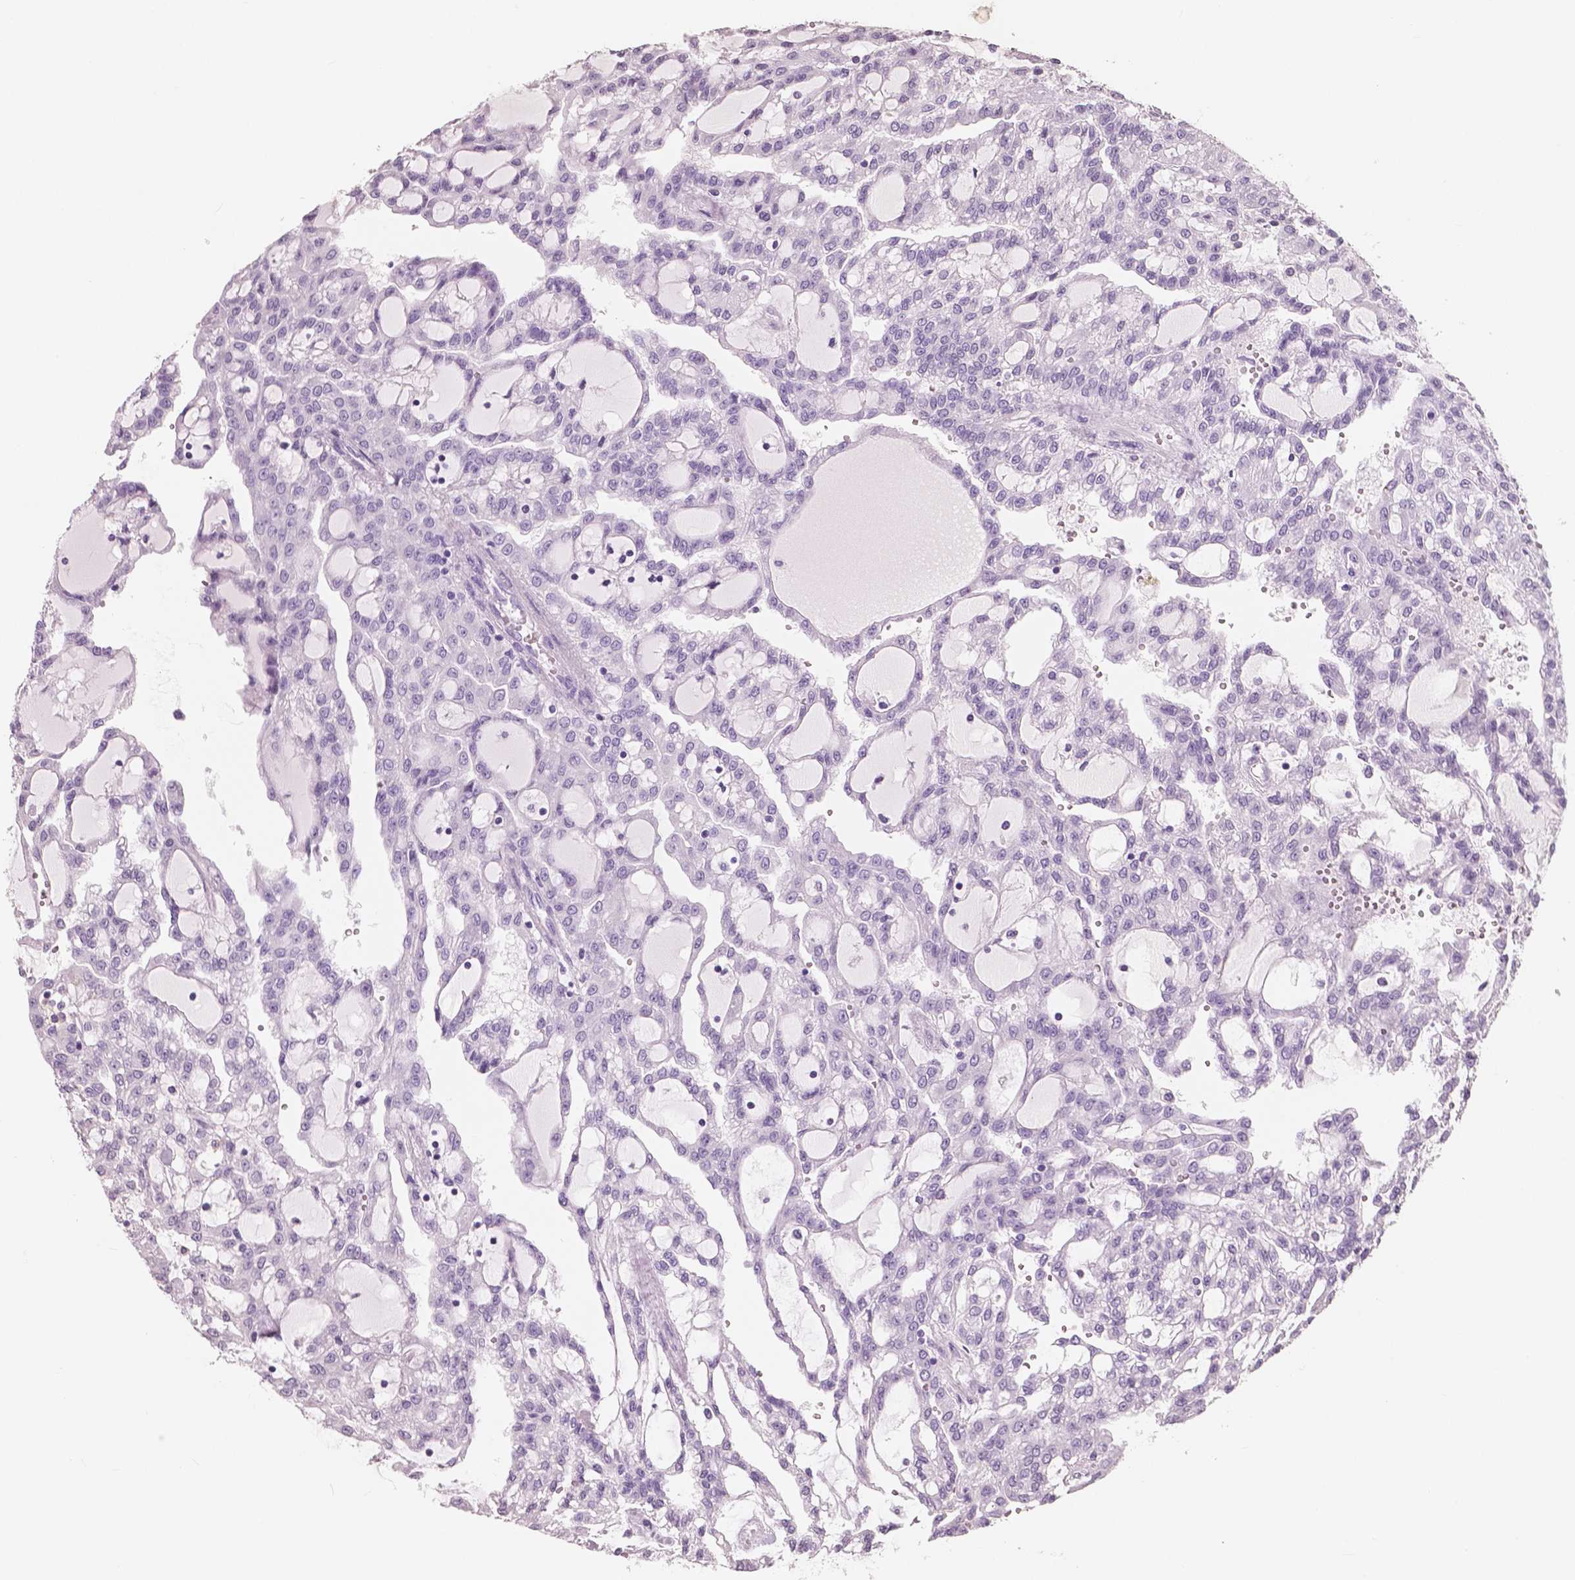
{"staining": {"intensity": "negative", "quantity": "none", "location": "none"}, "tissue": "renal cancer", "cell_type": "Tumor cells", "image_type": "cancer", "snomed": [{"axis": "morphology", "description": "Adenocarcinoma, NOS"}, {"axis": "topography", "description": "Kidney"}], "caption": "An image of renal adenocarcinoma stained for a protein demonstrates no brown staining in tumor cells.", "gene": "KIT", "patient": {"sex": "male", "age": 63}}